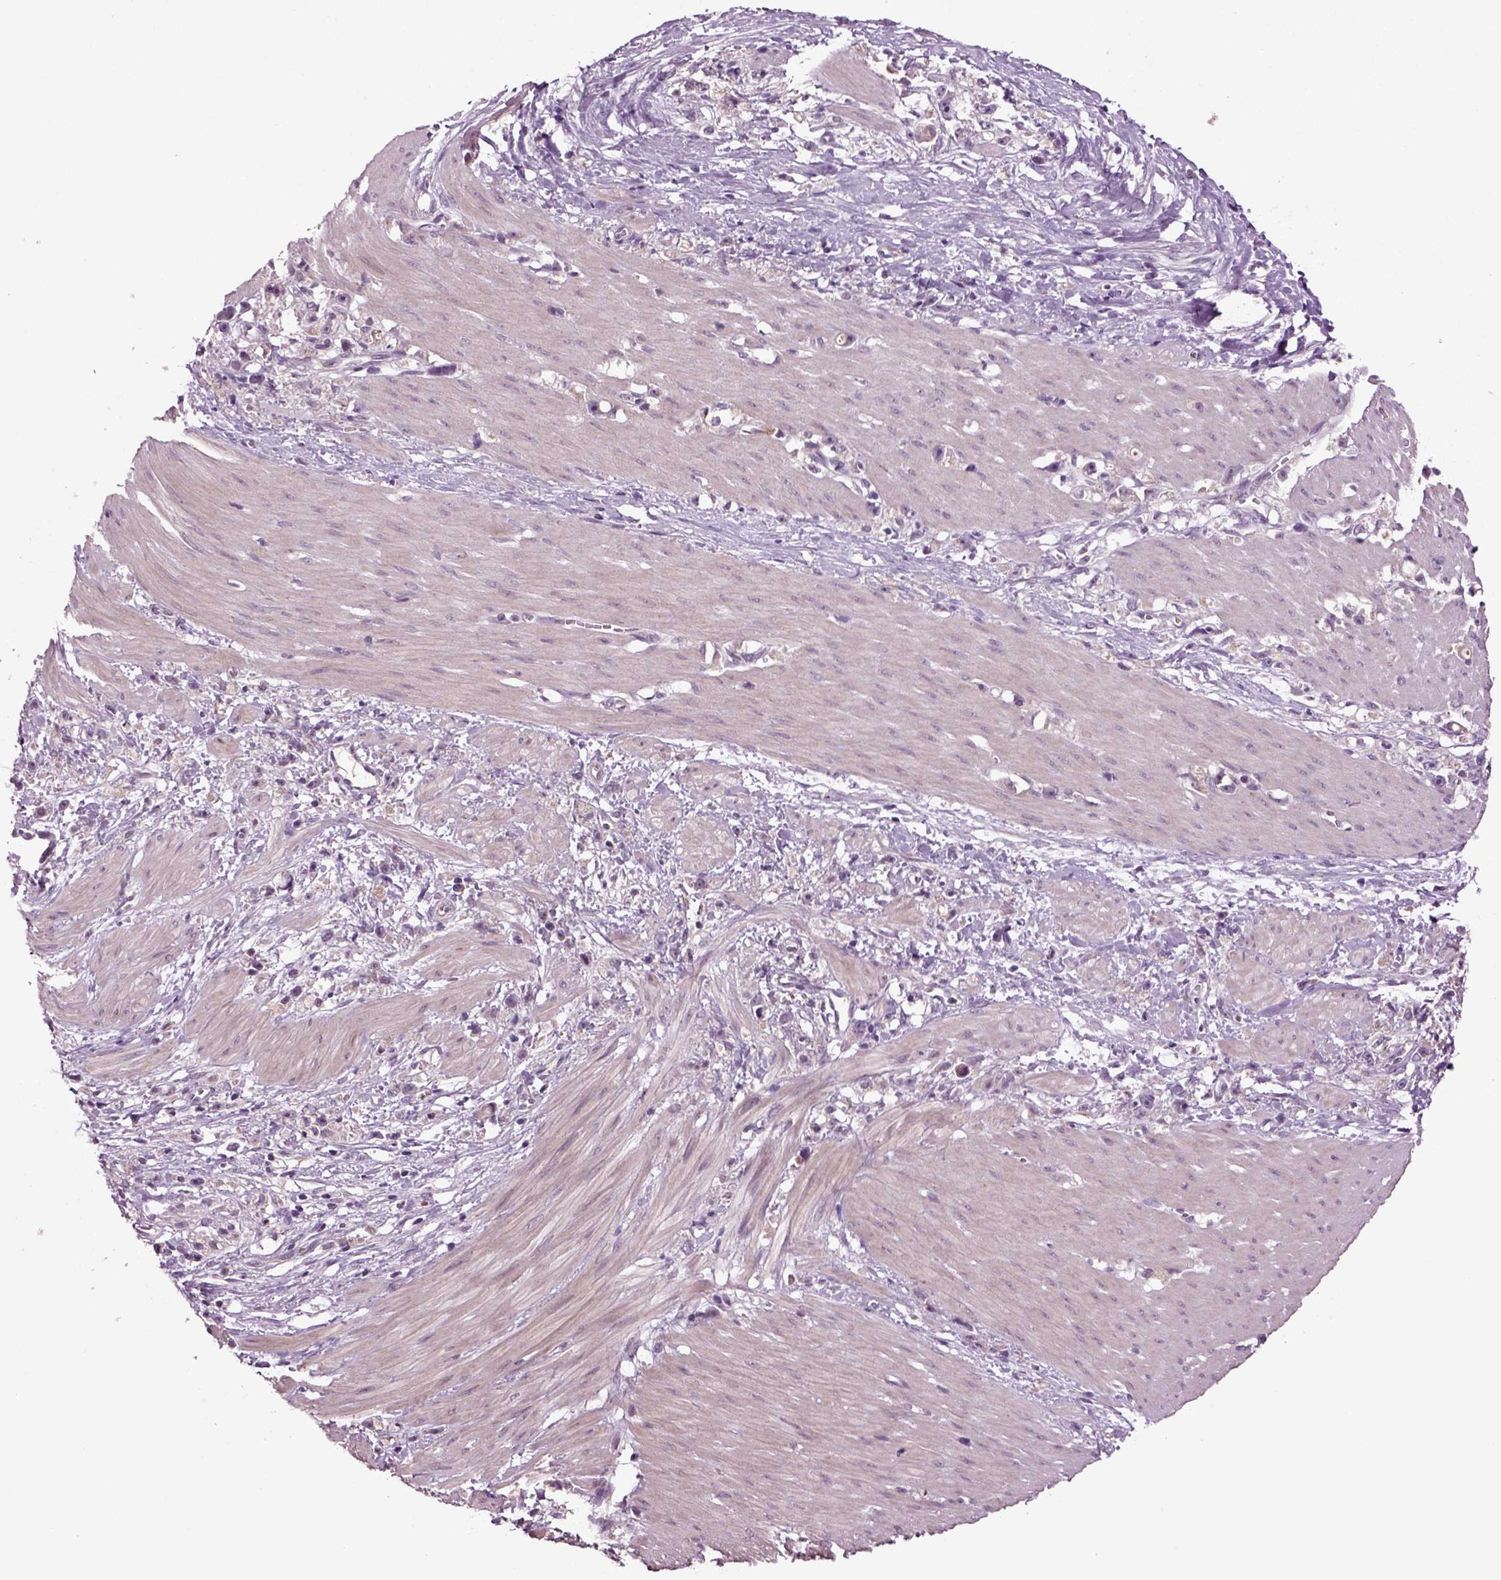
{"staining": {"intensity": "negative", "quantity": "none", "location": "none"}, "tissue": "stomach cancer", "cell_type": "Tumor cells", "image_type": "cancer", "snomed": [{"axis": "morphology", "description": "Adenocarcinoma, NOS"}, {"axis": "topography", "description": "Stomach"}], "caption": "Tumor cells are negative for protein expression in human stomach cancer (adenocarcinoma).", "gene": "SLC17A6", "patient": {"sex": "female", "age": 59}}